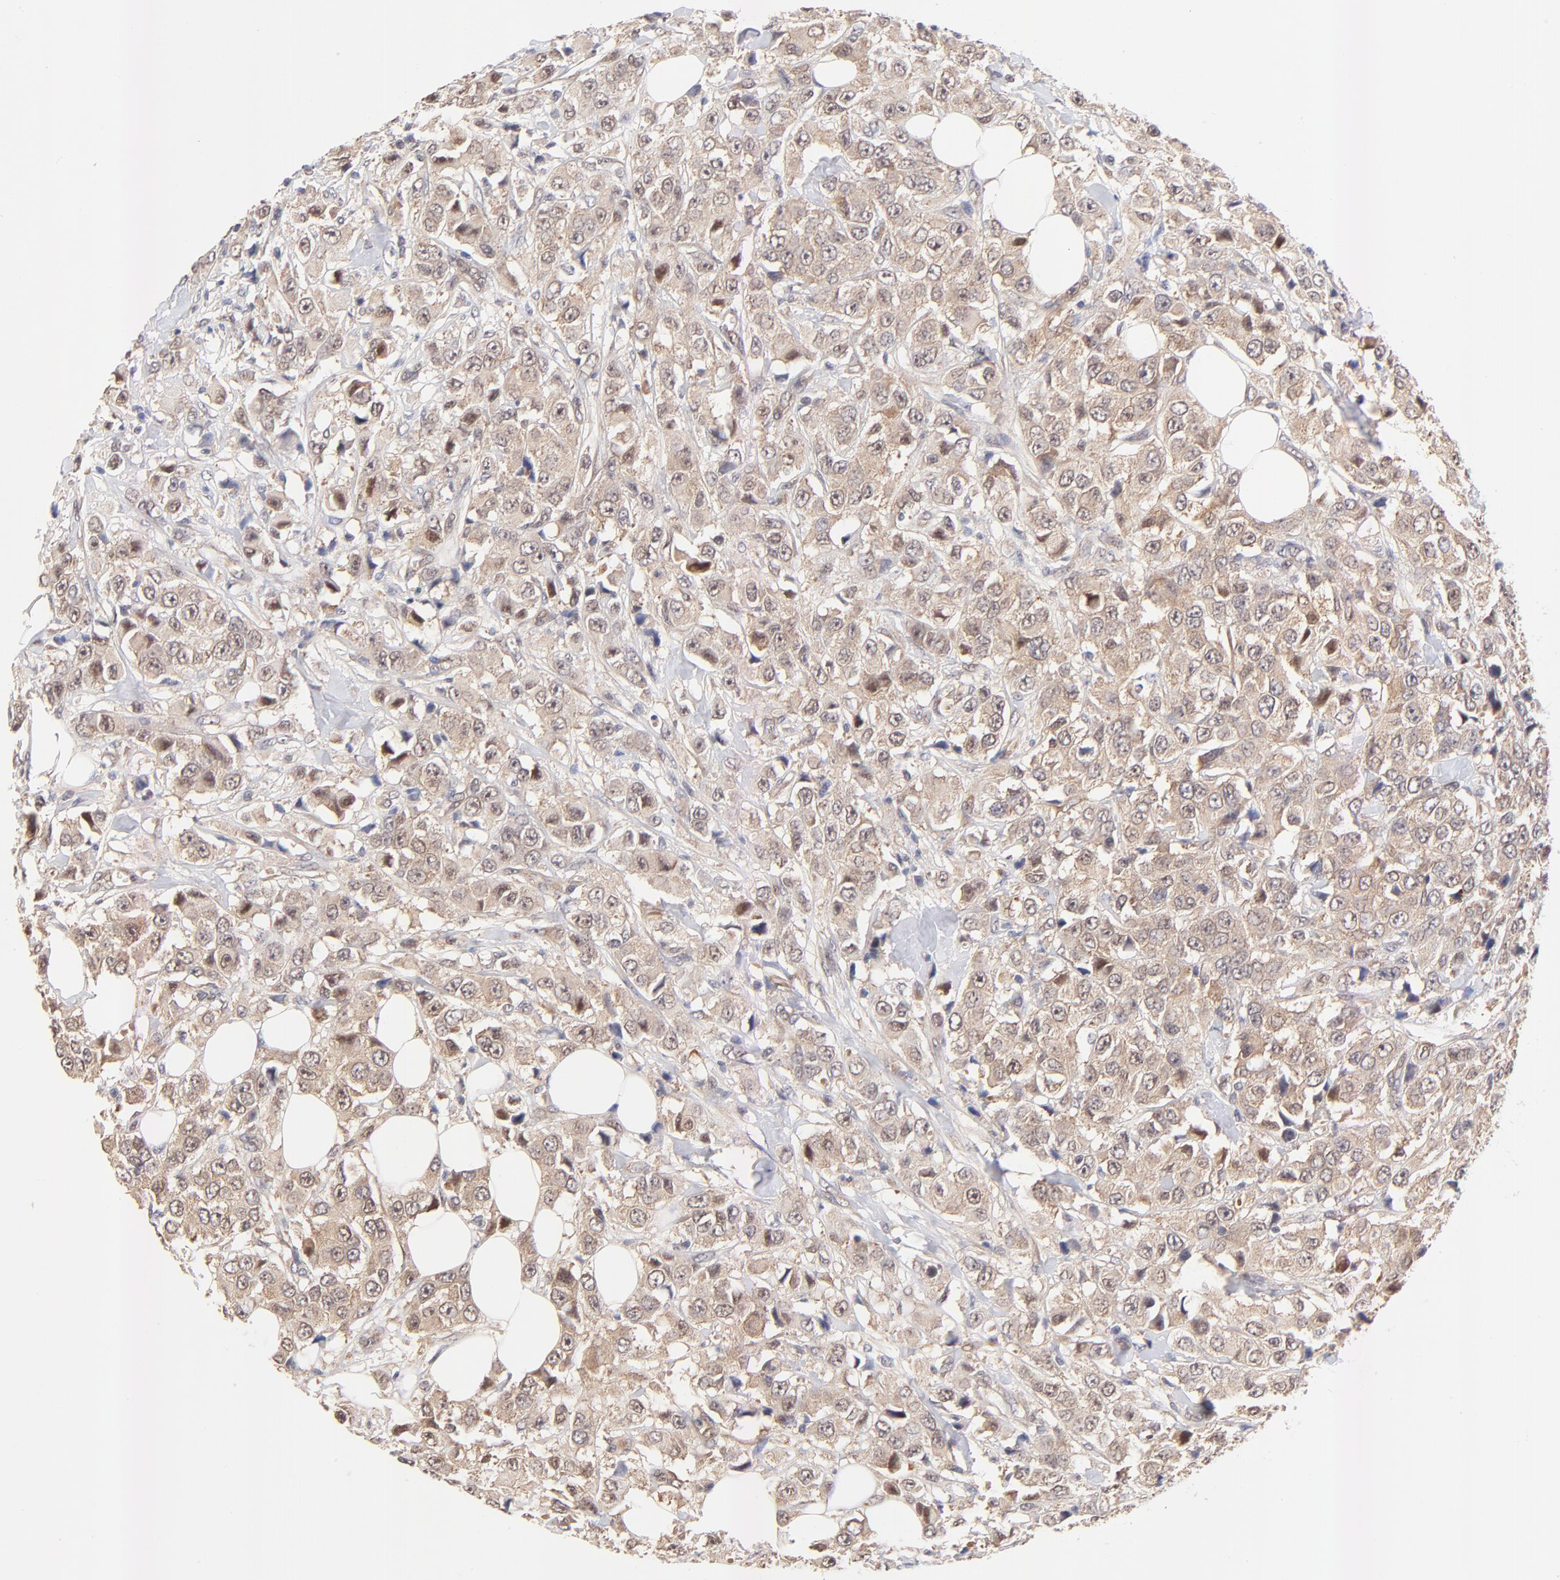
{"staining": {"intensity": "moderate", "quantity": ">75%", "location": "cytoplasmic/membranous,nuclear"}, "tissue": "breast cancer", "cell_type": "Tumor cells", "image_type": "cancer", "snomed": [{"axis": "morphology", "description": "Duct carcinoma"}, {"axis": "topography", "description": "Breast"}], "caption": "A brown stain highlights moderate cytoplasmic/membranous and nuclear staining of a protein in breast cancer tumor cells. Using DAB (brown) and hematoxylin (blue) stains, captured at high magnification using brightfield microscopy.", "gene": "TXNL1", "patient": {"sex": "female", "age": 58}}